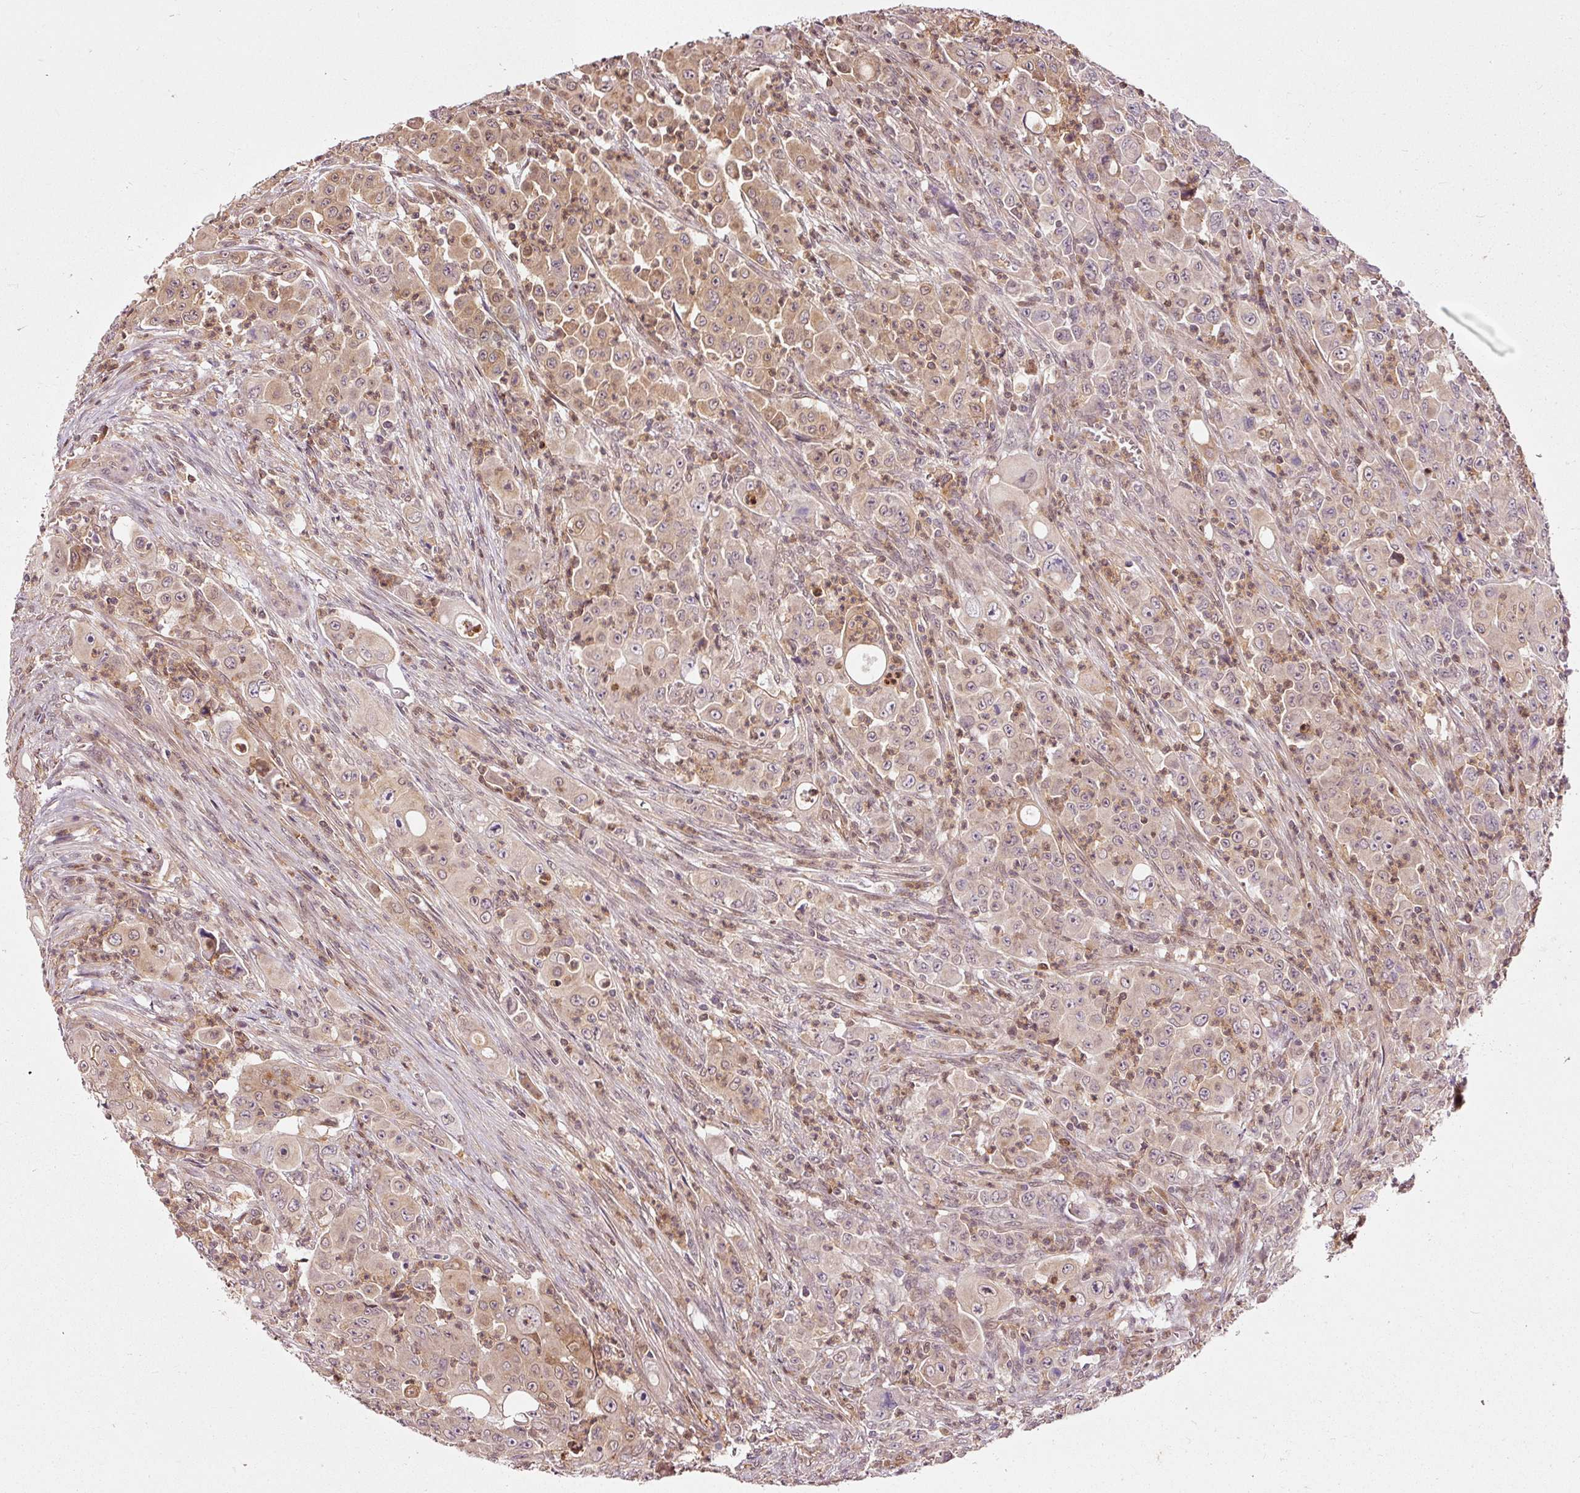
{"staining": {"intensity": "moderate", "quantity": ">75%", "location": "cytoplasmic/membranous,nuclear"}, "tissue": "colorectal cancer", "cell_type": "Tumor cells", "image_type": "cancer", "snomed": [{"axis": "morphology", "description": "Adenocarcinoma, NOS"}, {"axis": "topography", "description": "Colon"}], "caption": "Human colorectal adenocarcinoma stained with a brown dye demonstrates moderate cytoplasmic/membranous and nuclear positive positivity in approximately >75% of tumor cells.", "gene": "FBXL14", "patient": {"sex": "male", "age": 51}}